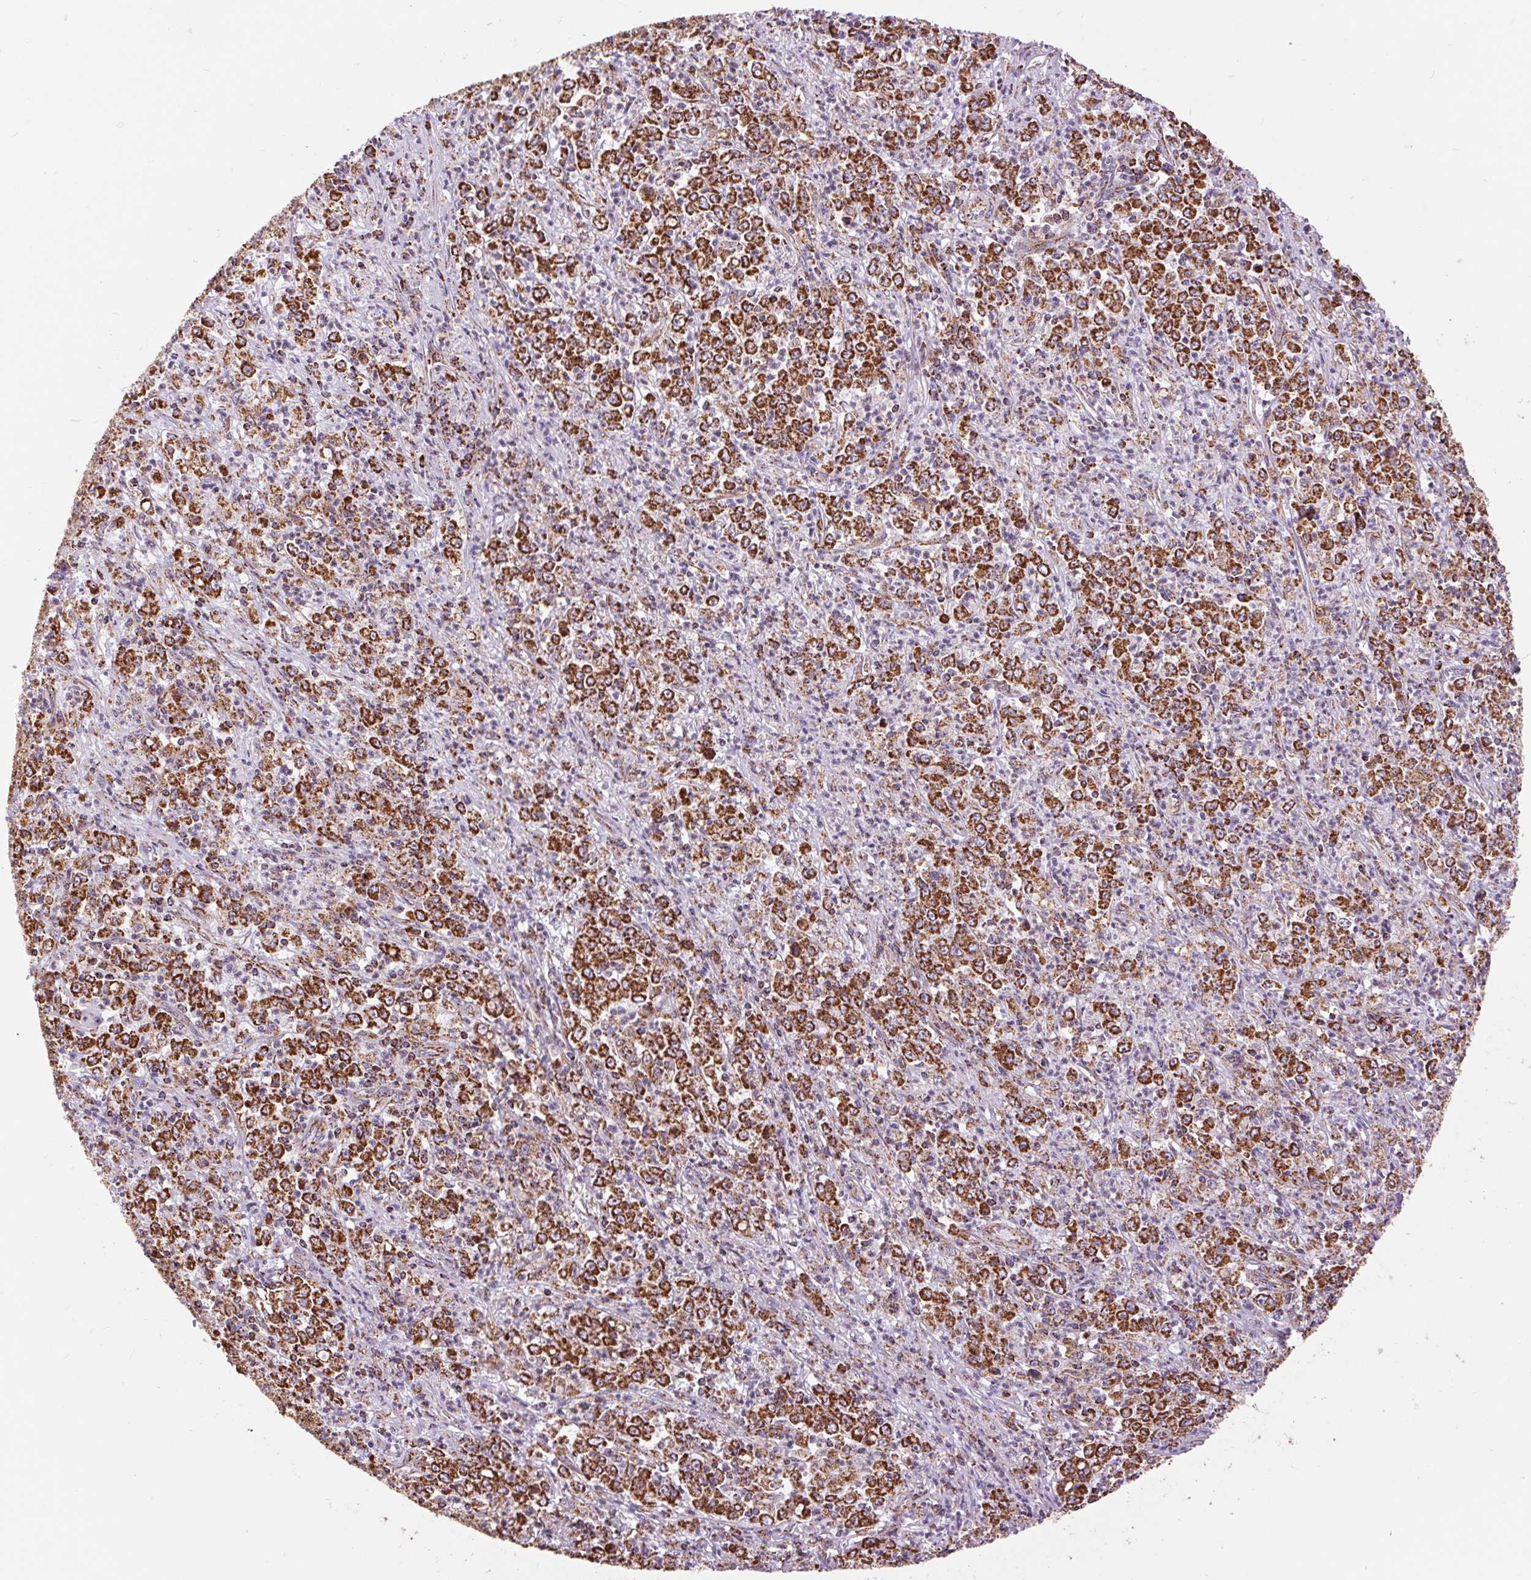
{"staining": {"intensity": "strong", "quantity": ">75%", "location": "cytoplasmic/membranous"}, "tissue": "stomach cancer", "cell_type": "Tumor cells", "image_type": "cancer", "snomed": [{"axis": "morphology", "description": "Adenocarcinoma, NOS"}, {"axis": "topography", "description": "Stomach, lower"}], "caption": "High-magnification brightfield microscopy of stomach cancer stained with DAB (brown) and counterstained with hematoxylin (blue). tumor cells exhibit strong cytoplasmic/membranous staining is present in approximately>75% of cells.", "gene": "ATP5PB", "patient": {"sex": "female", "age": 71}}